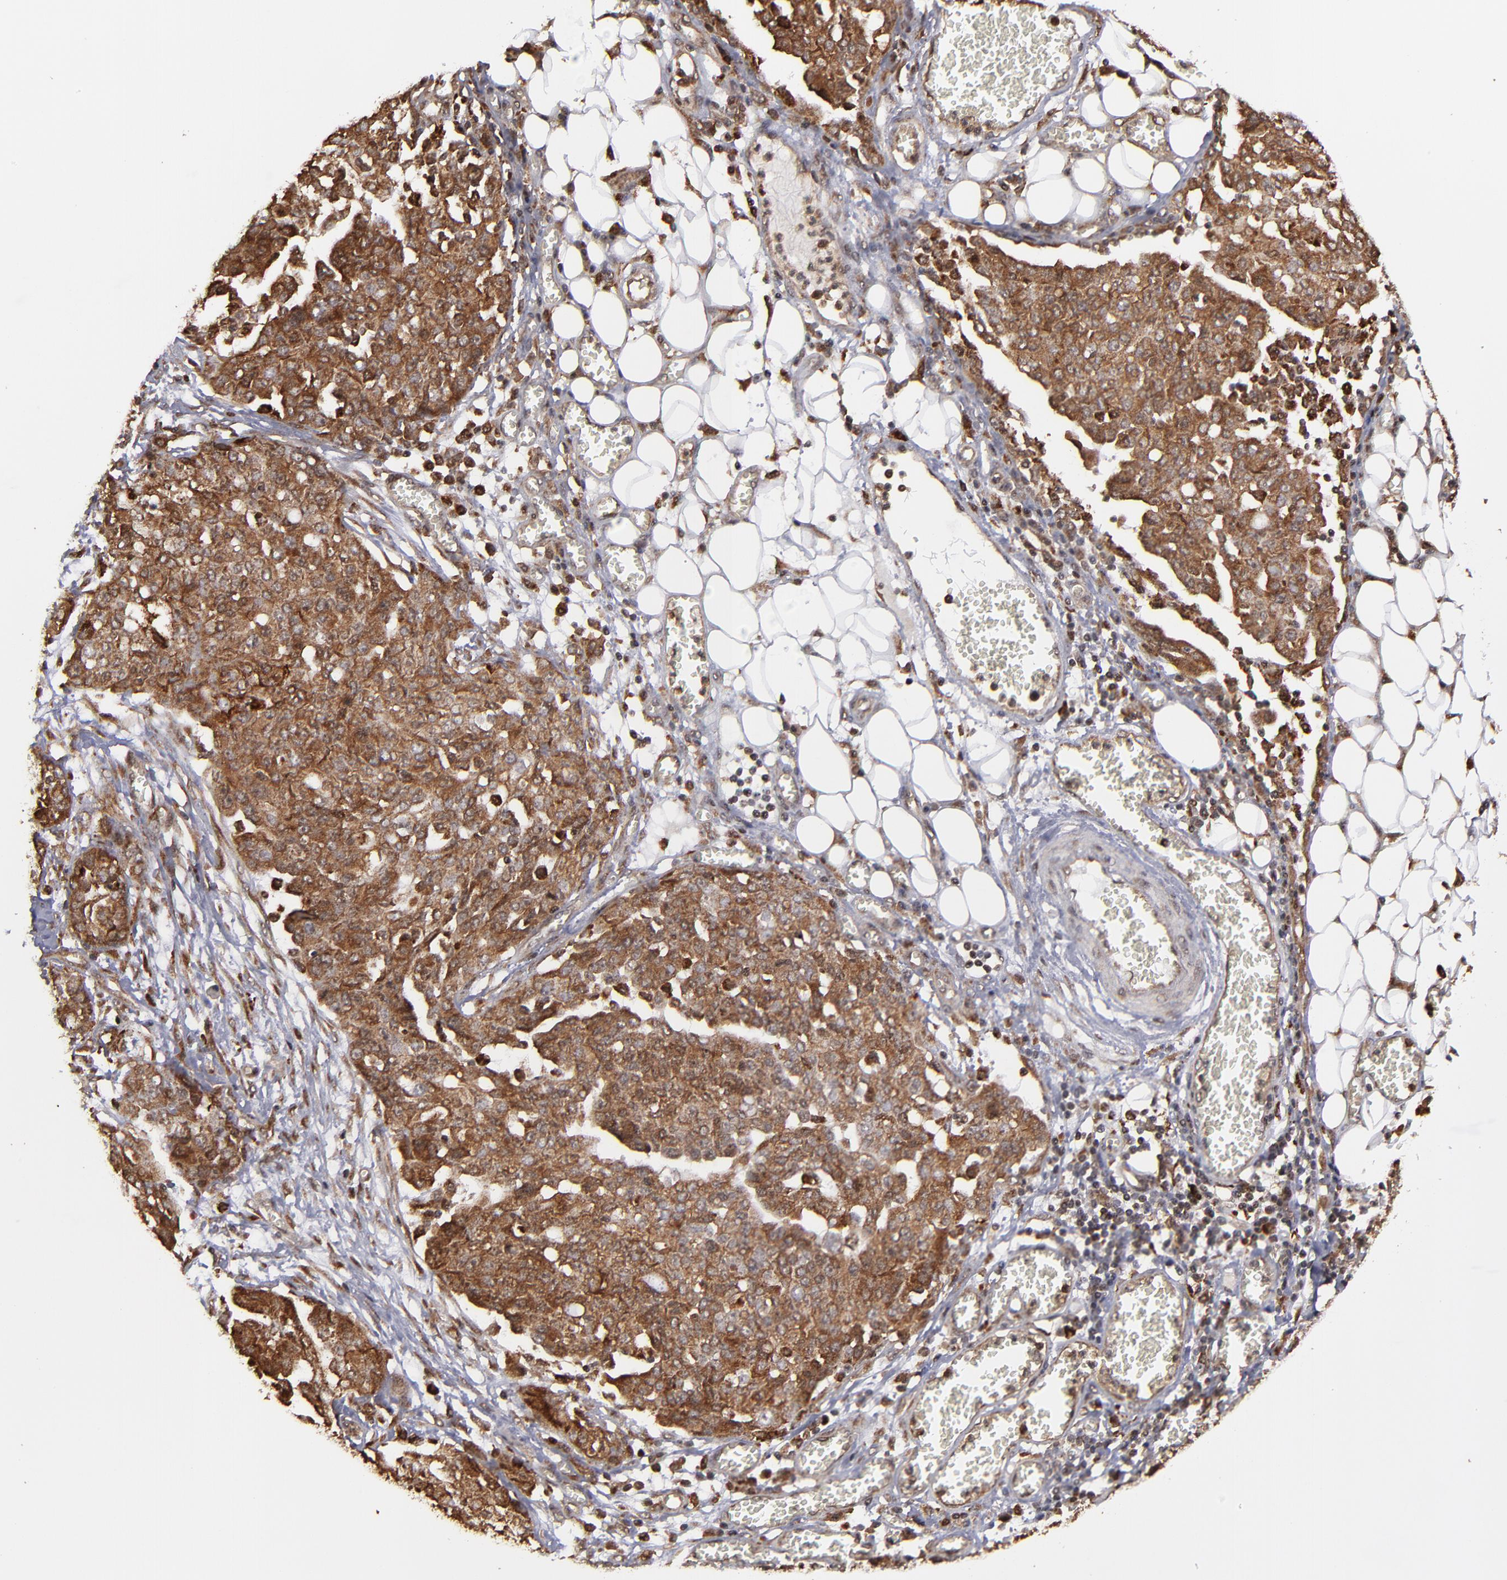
{"staining": {"intensity": "strong", "quantity": ">75%", "location": "cytoplasmic/membranous,nuclear"}, "tissue": "ovarian cancer", "cell_type": "Tumor cells", "image_type": "cancer", "snomed": [{"axis": "morphology", "description": "Cystadenocarcinoma, serous, NOS"}, {"axis": "topography", "description": "Soft tissue"}, {"axis": "topography", "description": "Ovary"}], "caption": "A brown stain labels strong cytoplasmic/membranous and nuclear expression of a protein in human serous cystadenocarcinoma (ovarian) tumor cells.", "gene": "RGS6", "patient": {"sex": "female", "age": 57}}